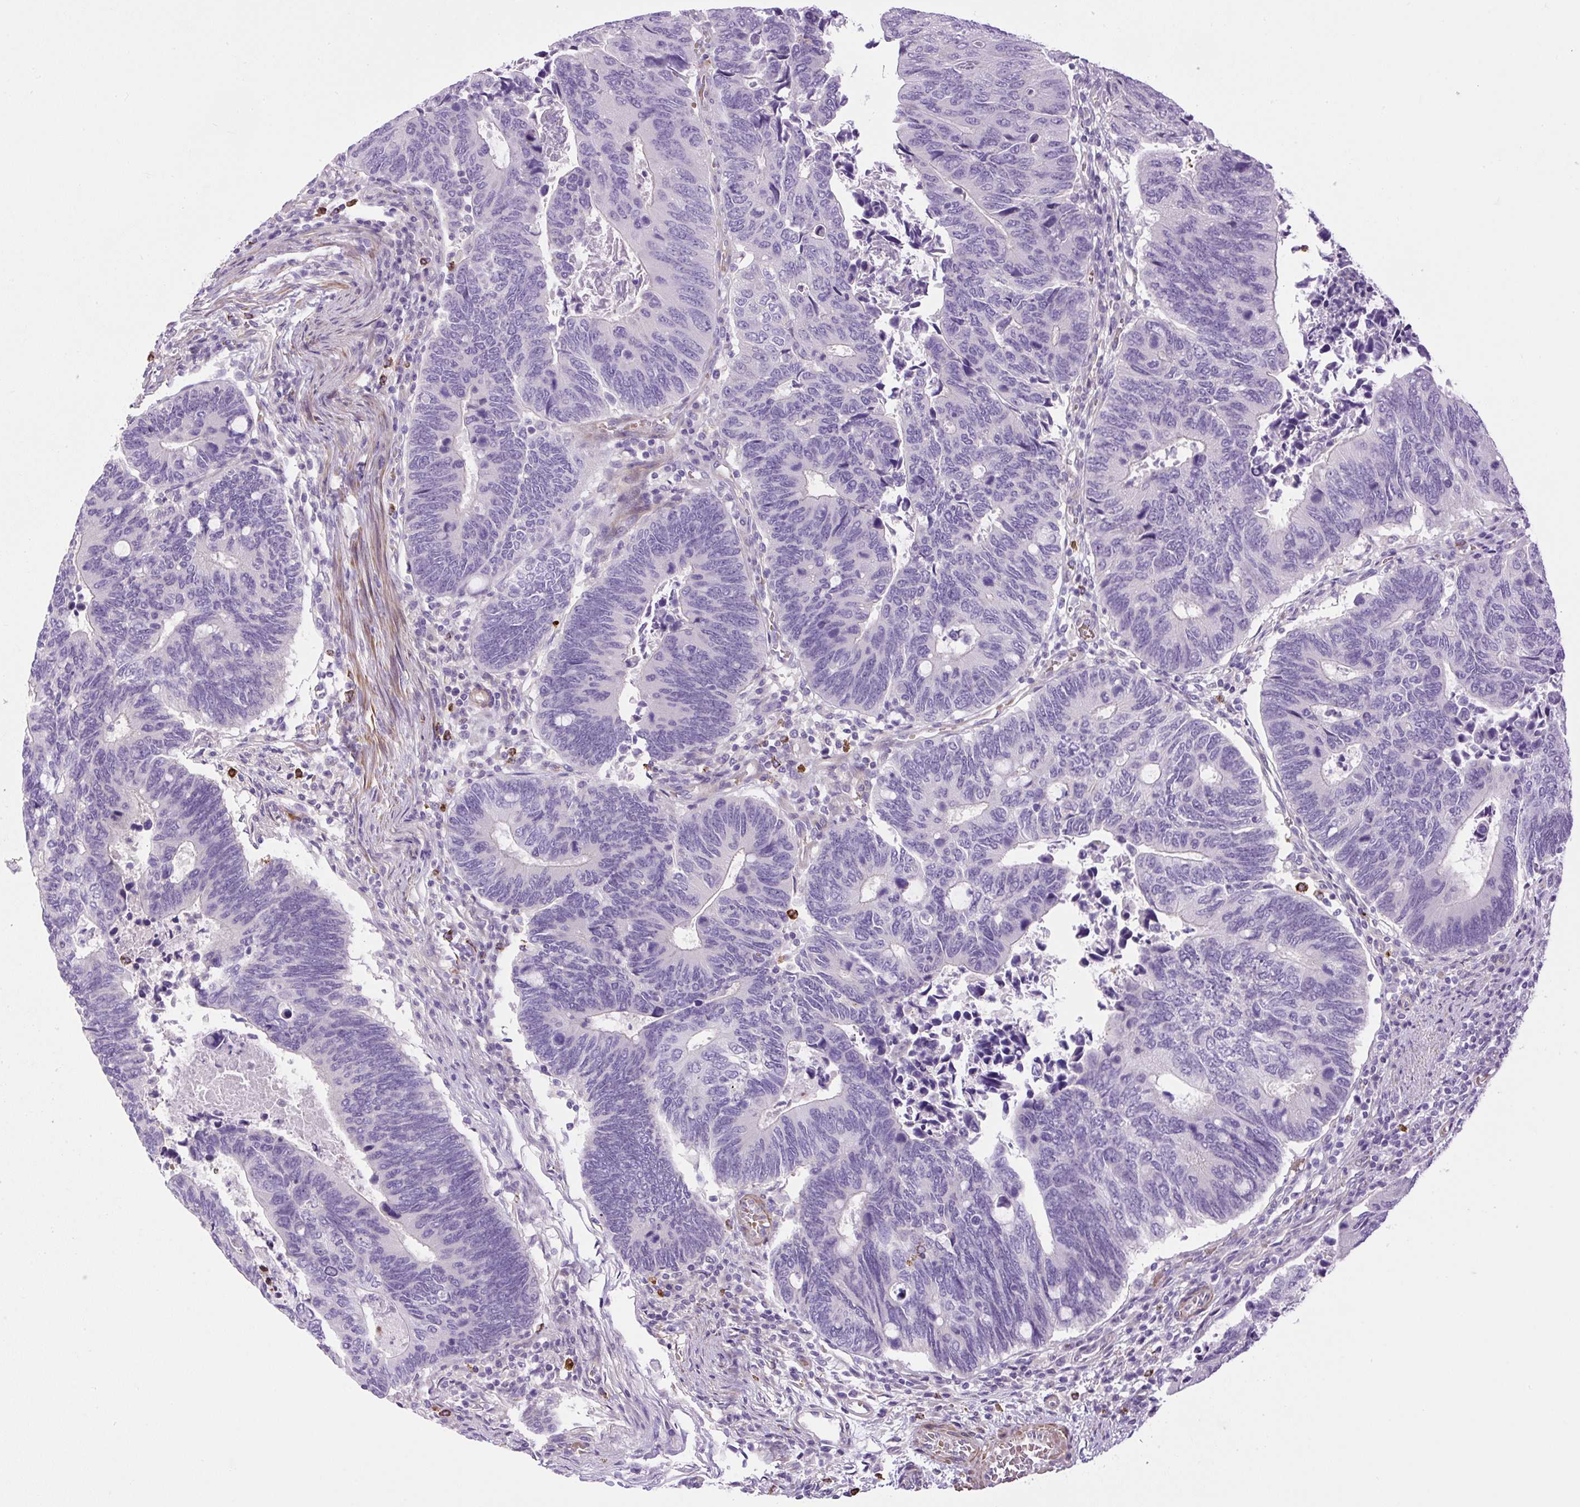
{"staining": {"intensity": "negative", "quantity": "none", "location": "none"}, "tissue": "colorectal cancer", "cell_type": "Tumor cells", "image_type": "cancer", "snomed": [{"axis": "morphology", "description": "Adenocarcinoma, NOS"}, {"axis": "topography", "description": "Colon"}], "caption": "There is no significant positivity in tumor cells of adenocarcinoma (colorectal).", "gene": "VWA7", "patient": {"sex": "male", "age": 87}}